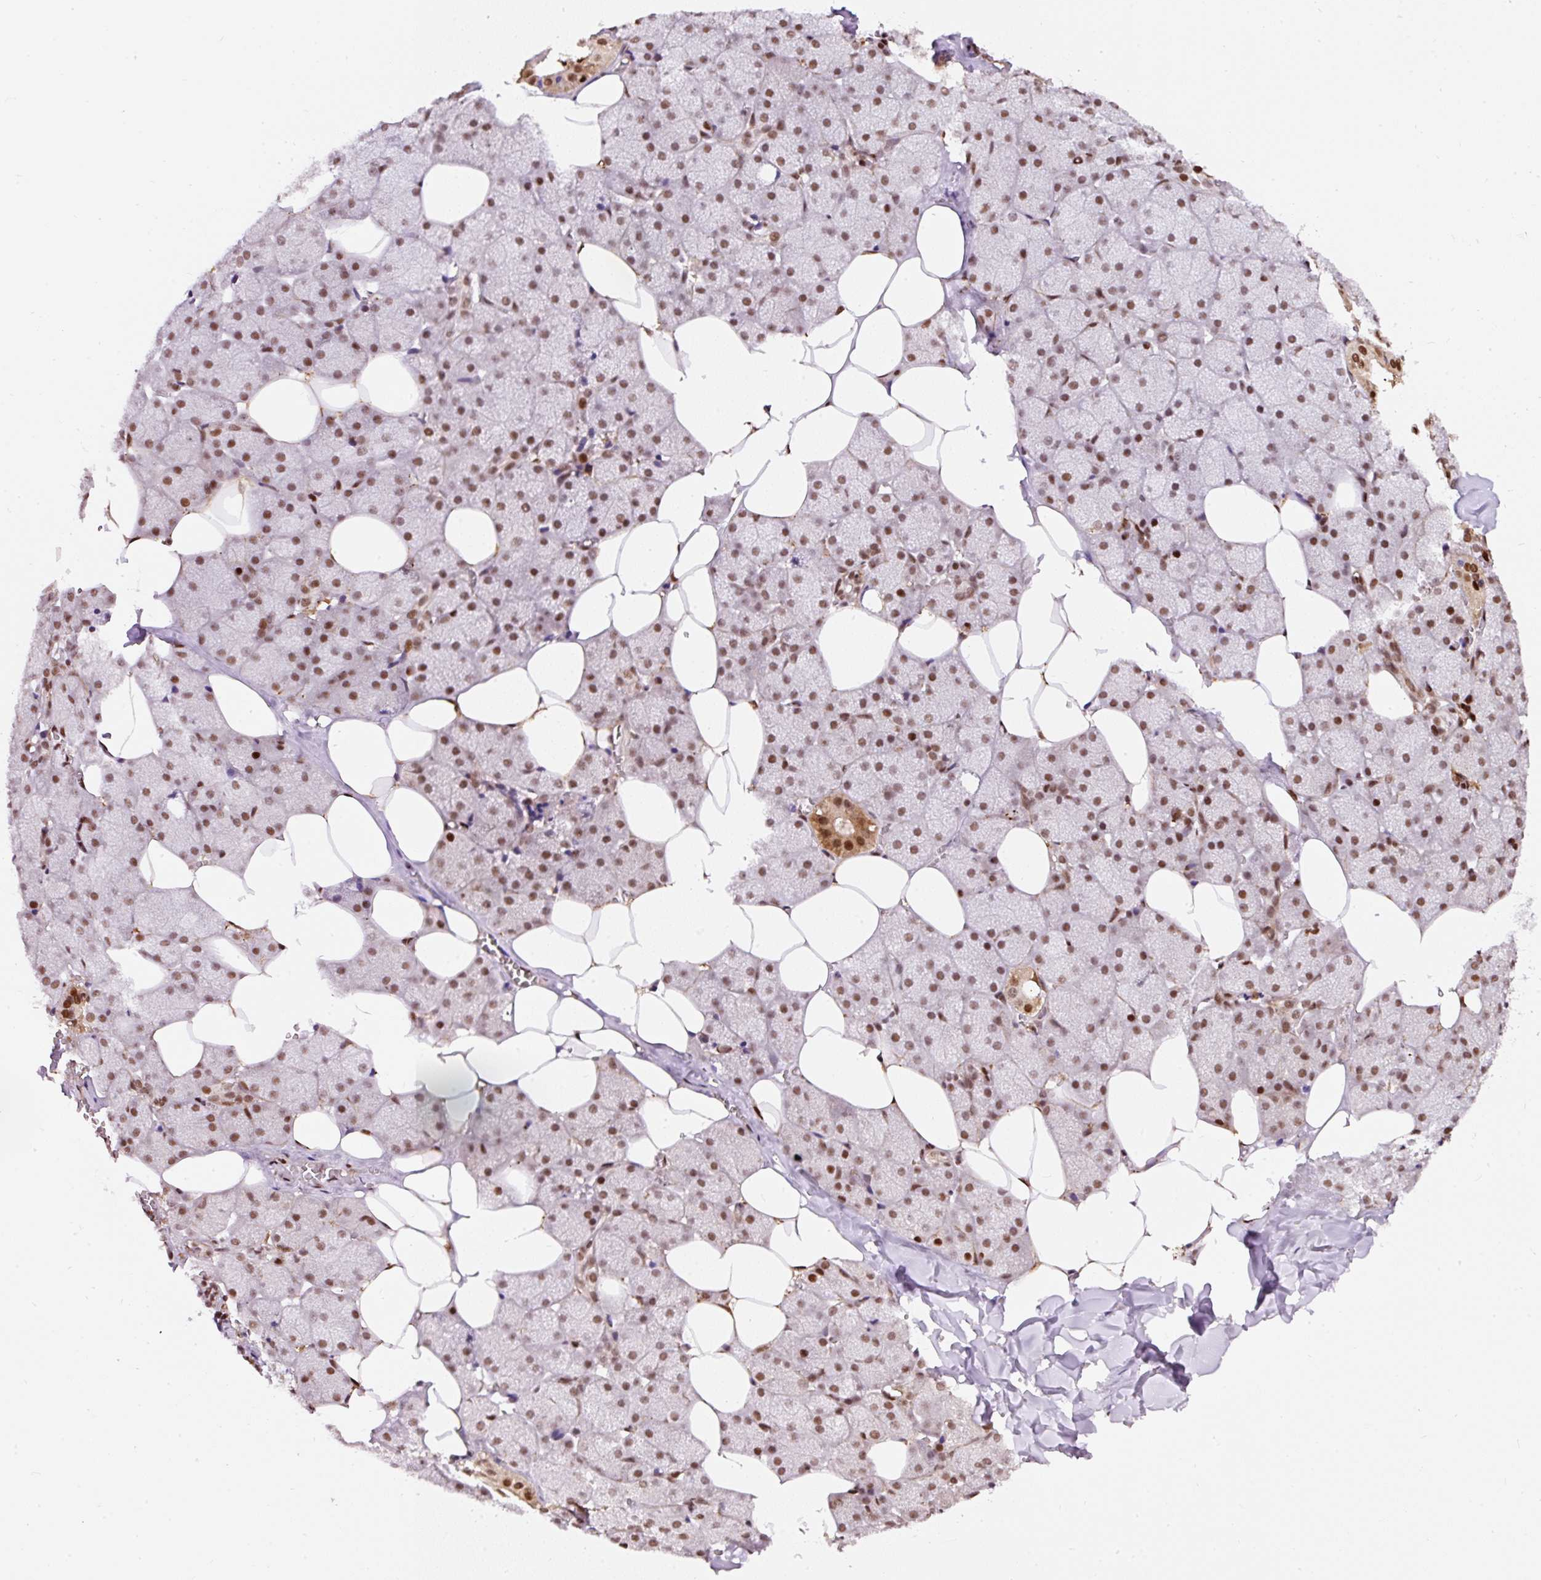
{"staining": {"intensity": "strong", "quantity": ">75%", "location": "nuclear"}, "tissue": "salivary gland", "cell_type": "Glandular cells", "image_type": "normal", "snomed": [{"axis": "morphology", "description": "Normal tissue, NOS"}, {"axis": "topography", "description": "Salivary gland"}, {"axis": "topography", "description": "Peripheral nerve tissue"}], "caption": "DAB immunohistochemical staining of unremarkable human salivary gland displays strong nuclear protein positivity in about >75% of glandular cells. Nuclei are stained in blue.", "gene": "HNRNPC", "patient": {"sex": "male", "age": 38}}